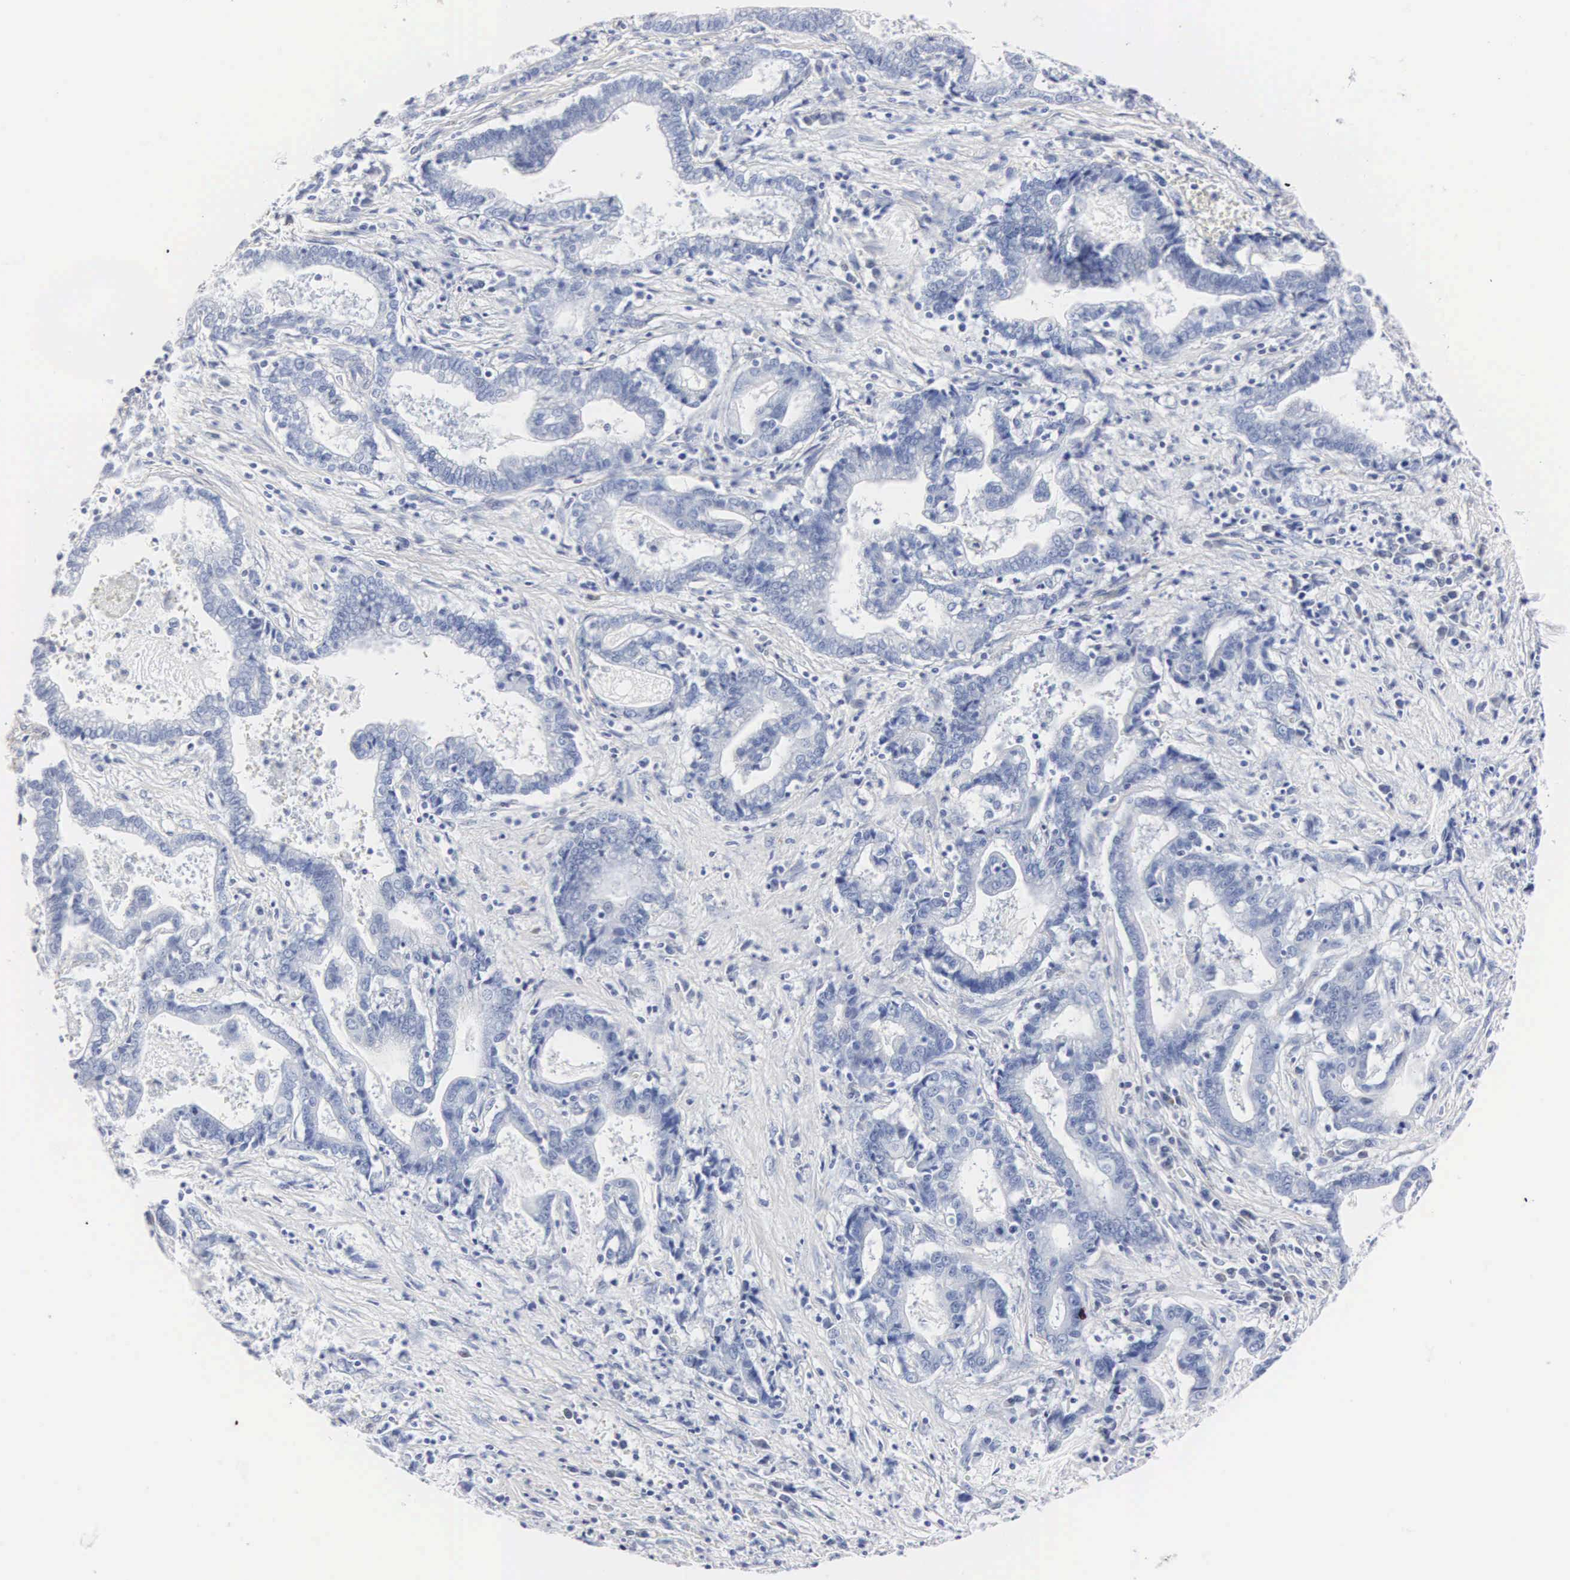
{"staining": {"intensity": "negative", "quantity": "none", "location": "none"}, "tissue": "liver cancer", "cell_type": "Tumor cells", "image_type": "cancer", "snomed": [{"axis": "morphology", "description": "Cholangiocarcinoma"}, {"axis": "topography", "description": "Liver"}], "caption": "Immunohistochemical staining of cholangiocarcinoma (liver) displays no significant expression in tumor cells. (IHC, brightfield microscopy, high magnification).", "gene": "ENO2", "patient": {"sex": "male", "age": 57}}